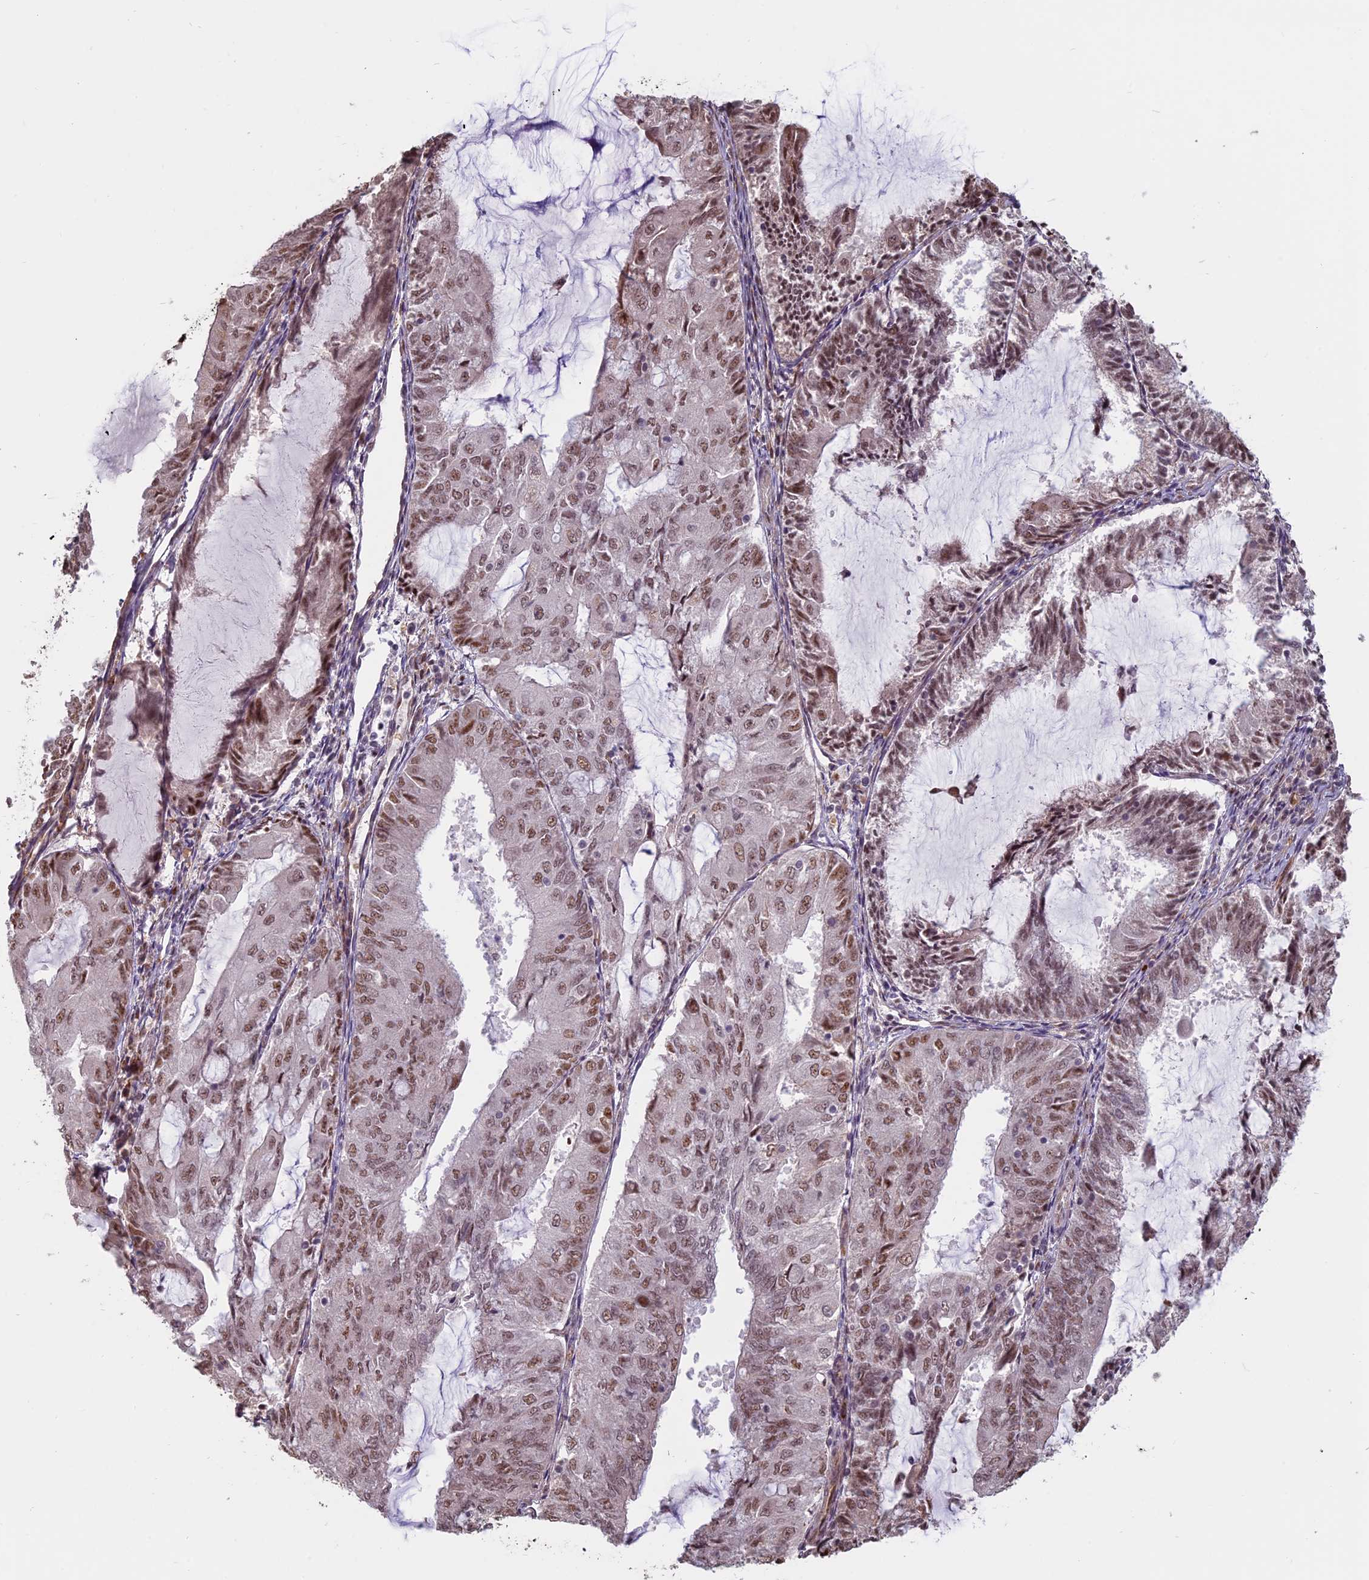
{"staining": {"intensity": "moderate", "quantity": ">75%", "location": "nuclear"}, "tissue": "endometrial cancer", "cell_type": "Tumor cells", "image_type": "cancer", "snomed": [{"axis": "morphology", "description": "Adenocarcinoma, NOS"}, {"axis": "topography", "description": "Endometrium"}], "caption": "A medium amount of moderate nuclear expression is appreciated in approximately >75% of tumor cells in endometrial cancer tissue. The staining was performed using DAB, with brown indicating positive protein expression. Nuclei are stained blue with hematoxylin.", "gene": "MFAP1", "patient": {"sex": "female", "age": 81}}